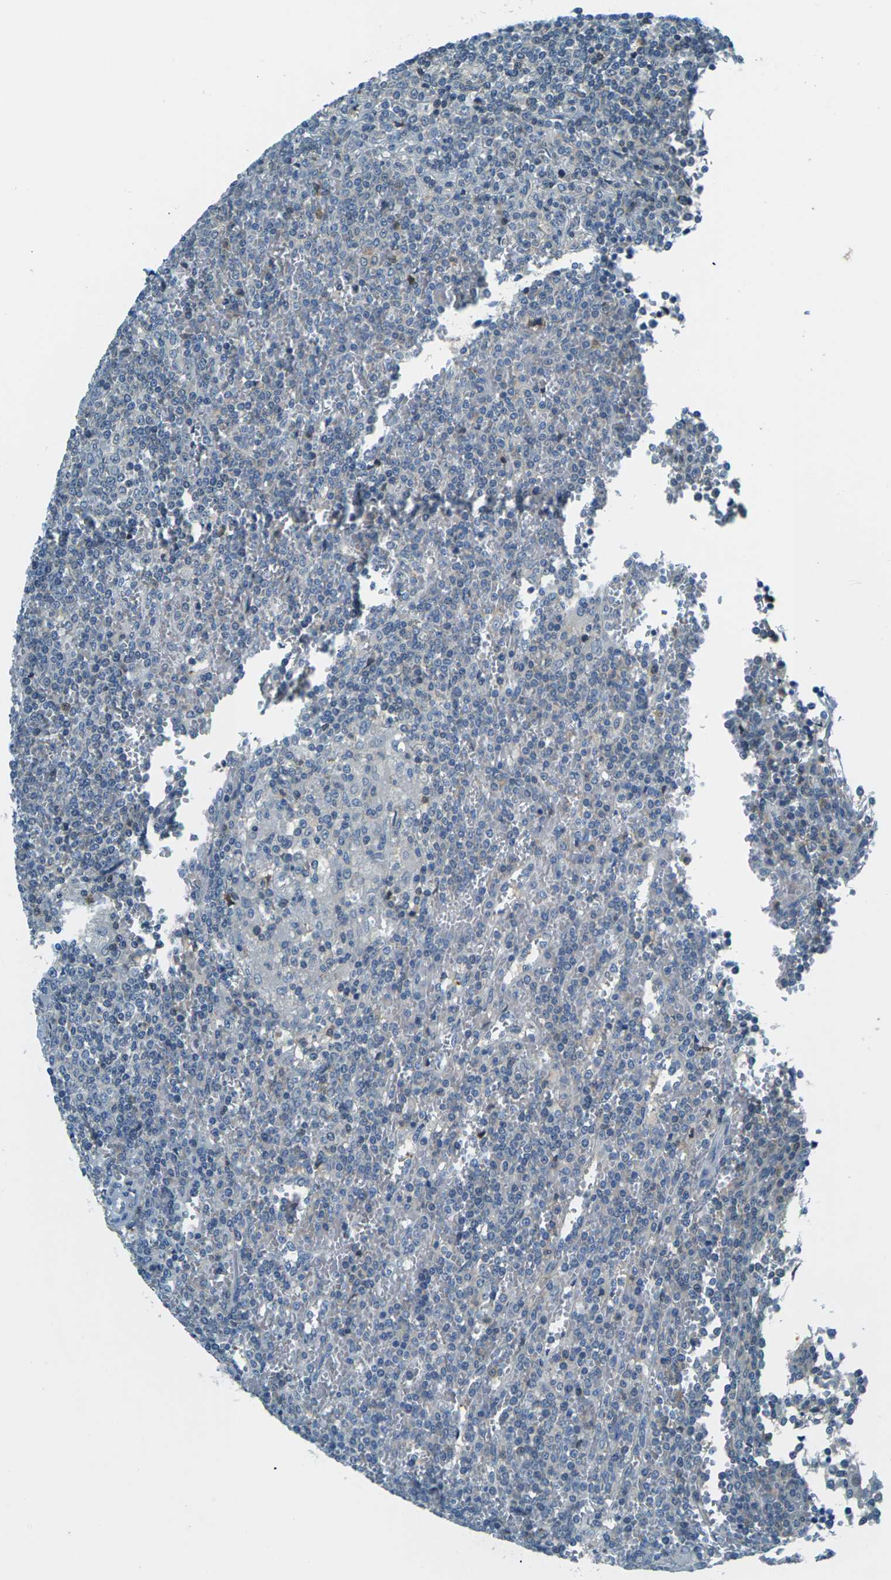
{"staining": {"intensity": "negative", "quantity": "none", "location": "none"}, "tissue": "lymphoma", "cell_type": "Tumor cells", "image_type": "cancer", "snomed": [{"axis": "morphology", "description": "Malignant lymphoma, non-Hodgkin's type, Low grade"}, {"axis": "topography", "description": "Spleen"}], "caption": "Histopathology image shows no significant protein staining in tumor cells of lymphoma.", "gene": "NANOS2", "patient": {"sex": "female", "age": 19}}